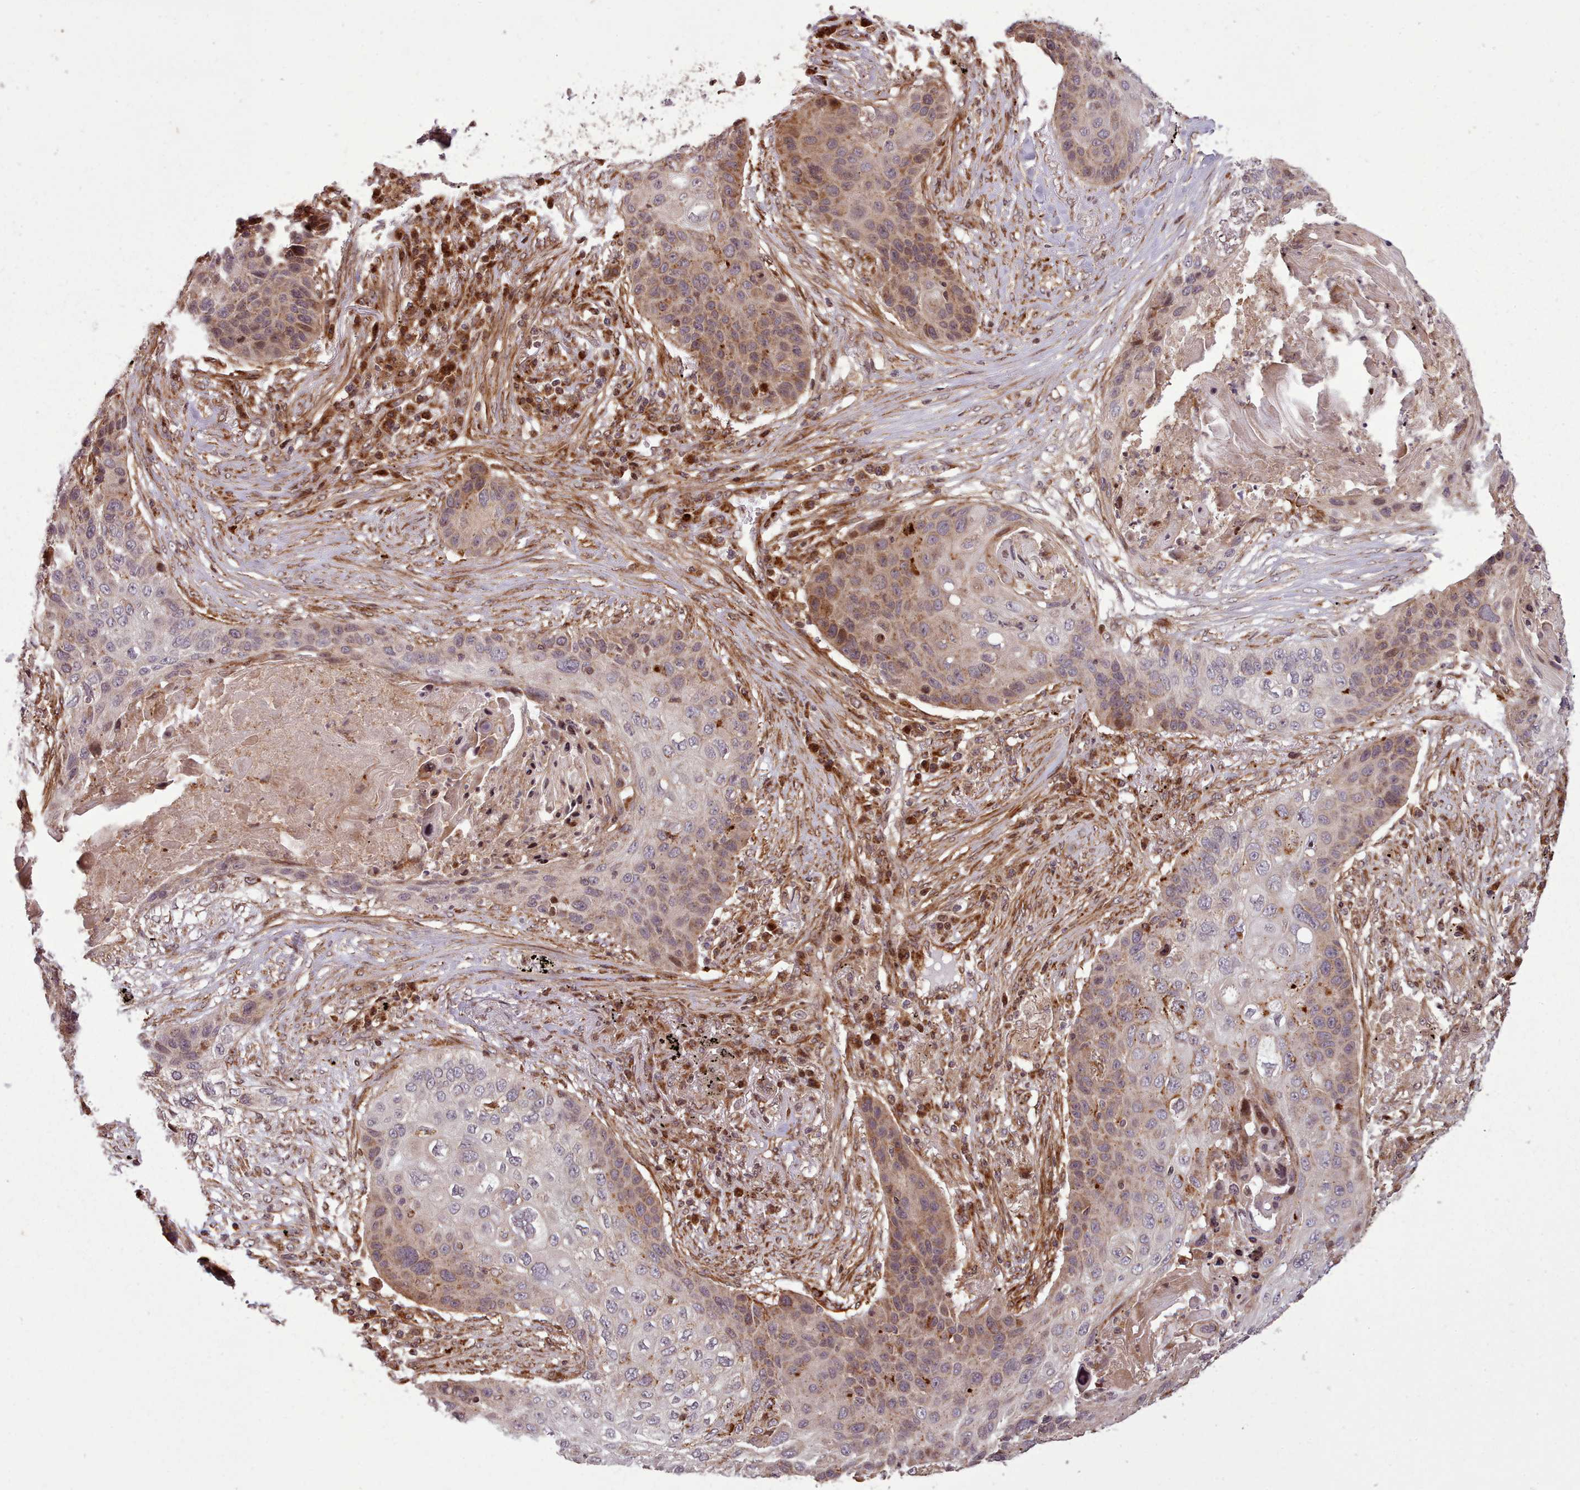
{"staining": {"intensity": "strong", "quantity": "25%-75%", "location": "cytoplasmic/membranous,nuclear"}, "tissue": "lung cancer", "cell_type": "Tumor cells", "image_type": "cancer", "snomed": [{"axis": "morphology", "description": "Squamous cell carcinoma, NOS"}, {"axis": "topography", "description": "Lung"}], "caption": "Tumor cells display high levels of strong cytoplasmic/membranous and nuclear positivity in about 25%-75% of cells in squamous cell carcinoma (lung).", "gene": "NLRP7", "patient": {"sex": "female", "age": 63}}